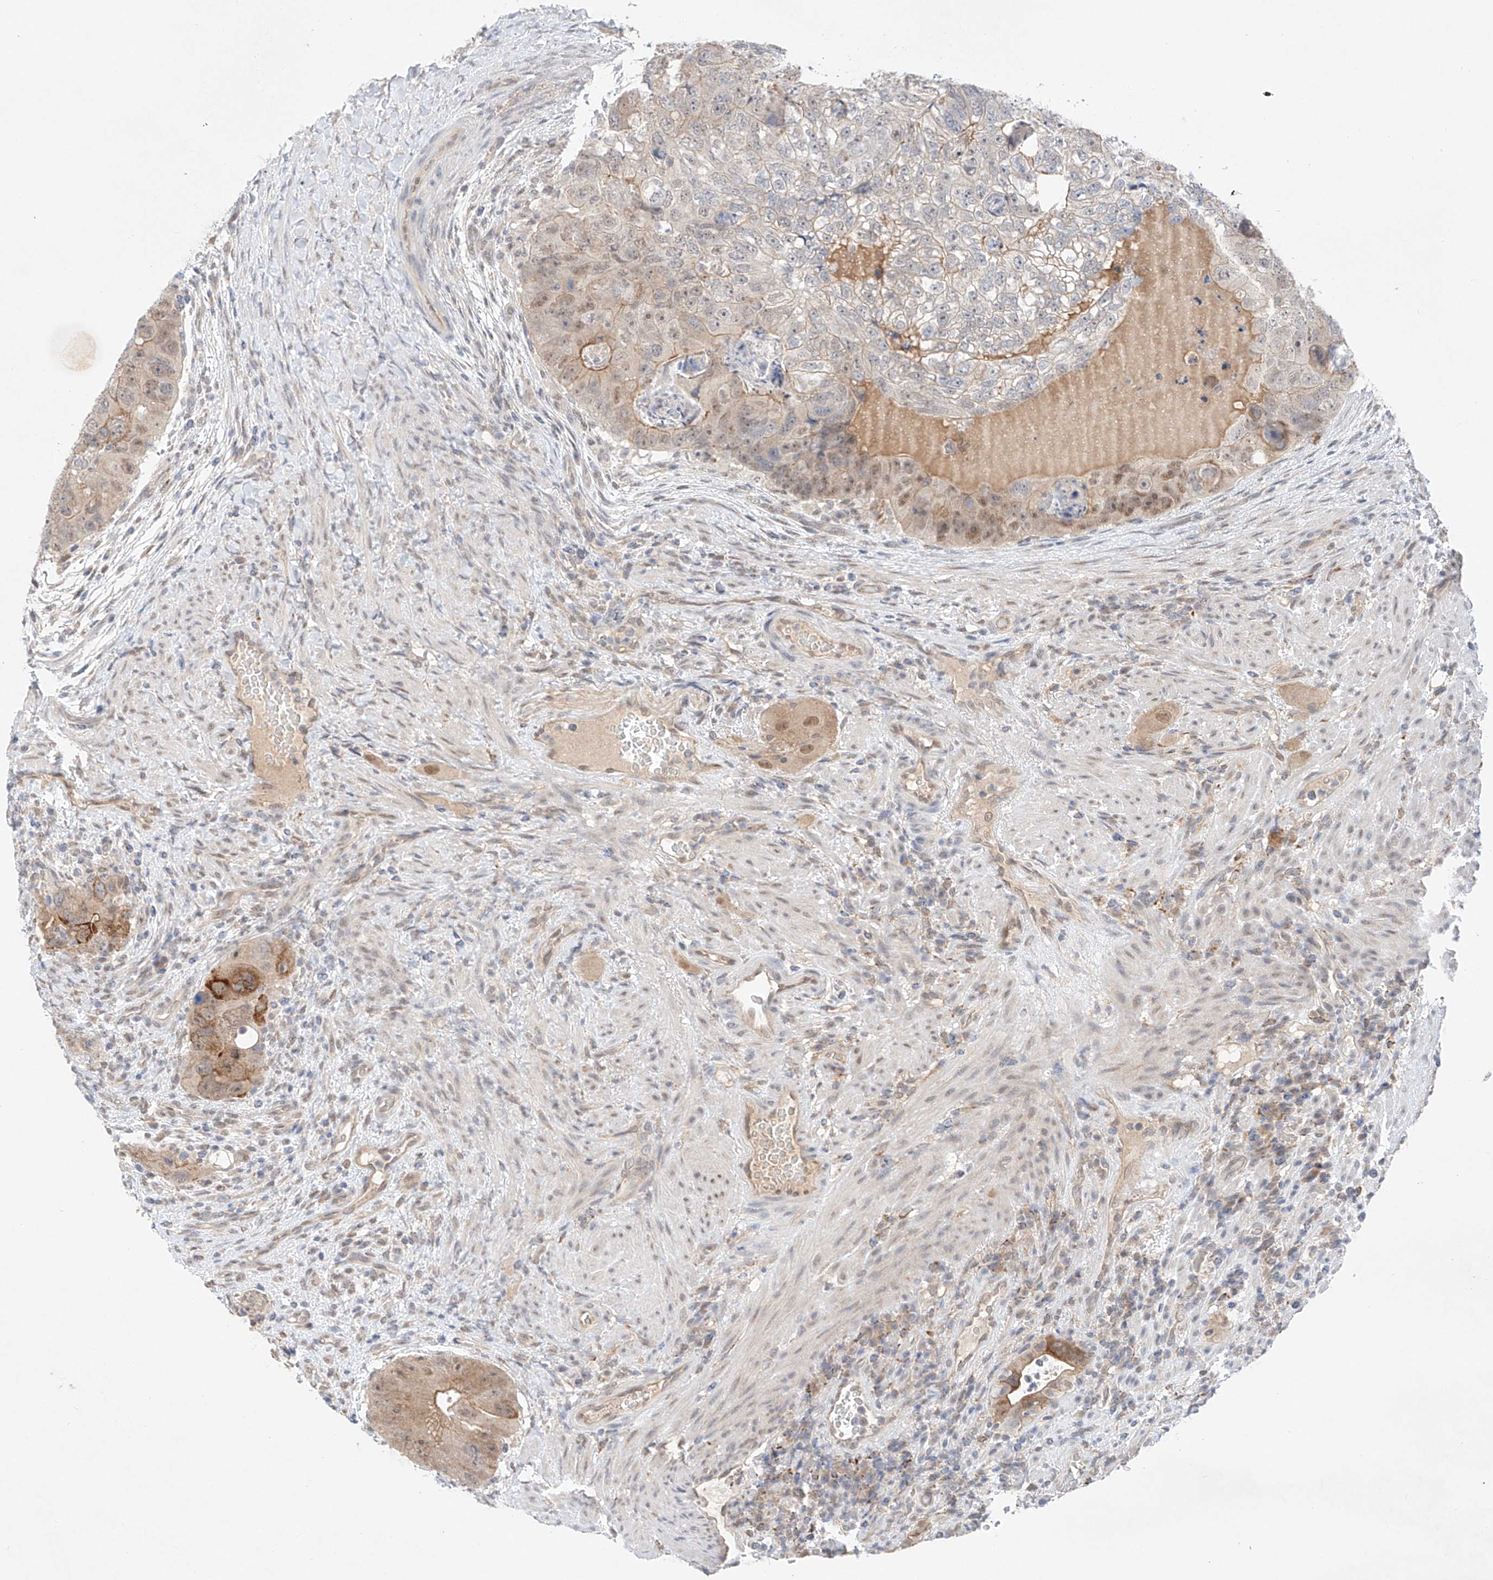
{"staining": {"intensity": "moderate", "quantity": "<25%", "location": "cytoplasmic/membranous"}, "tissue": "colorectal cancer", "cell_type": "Tumor cells", "image_type": "cancer", "snomed": [{"axis": "morphology", "description": "Adenocarcinoma, NOS"}, {"axis": "topography", "description": "Rectum"}], "caption": "Colorectal adenocarcinoma stained with IHC shows moderate cytoplasmic/membranous positivity in about <25% of tumor cells.", "gene": "IL22RA2", "patient": {"sex": "male", "age": 59}}